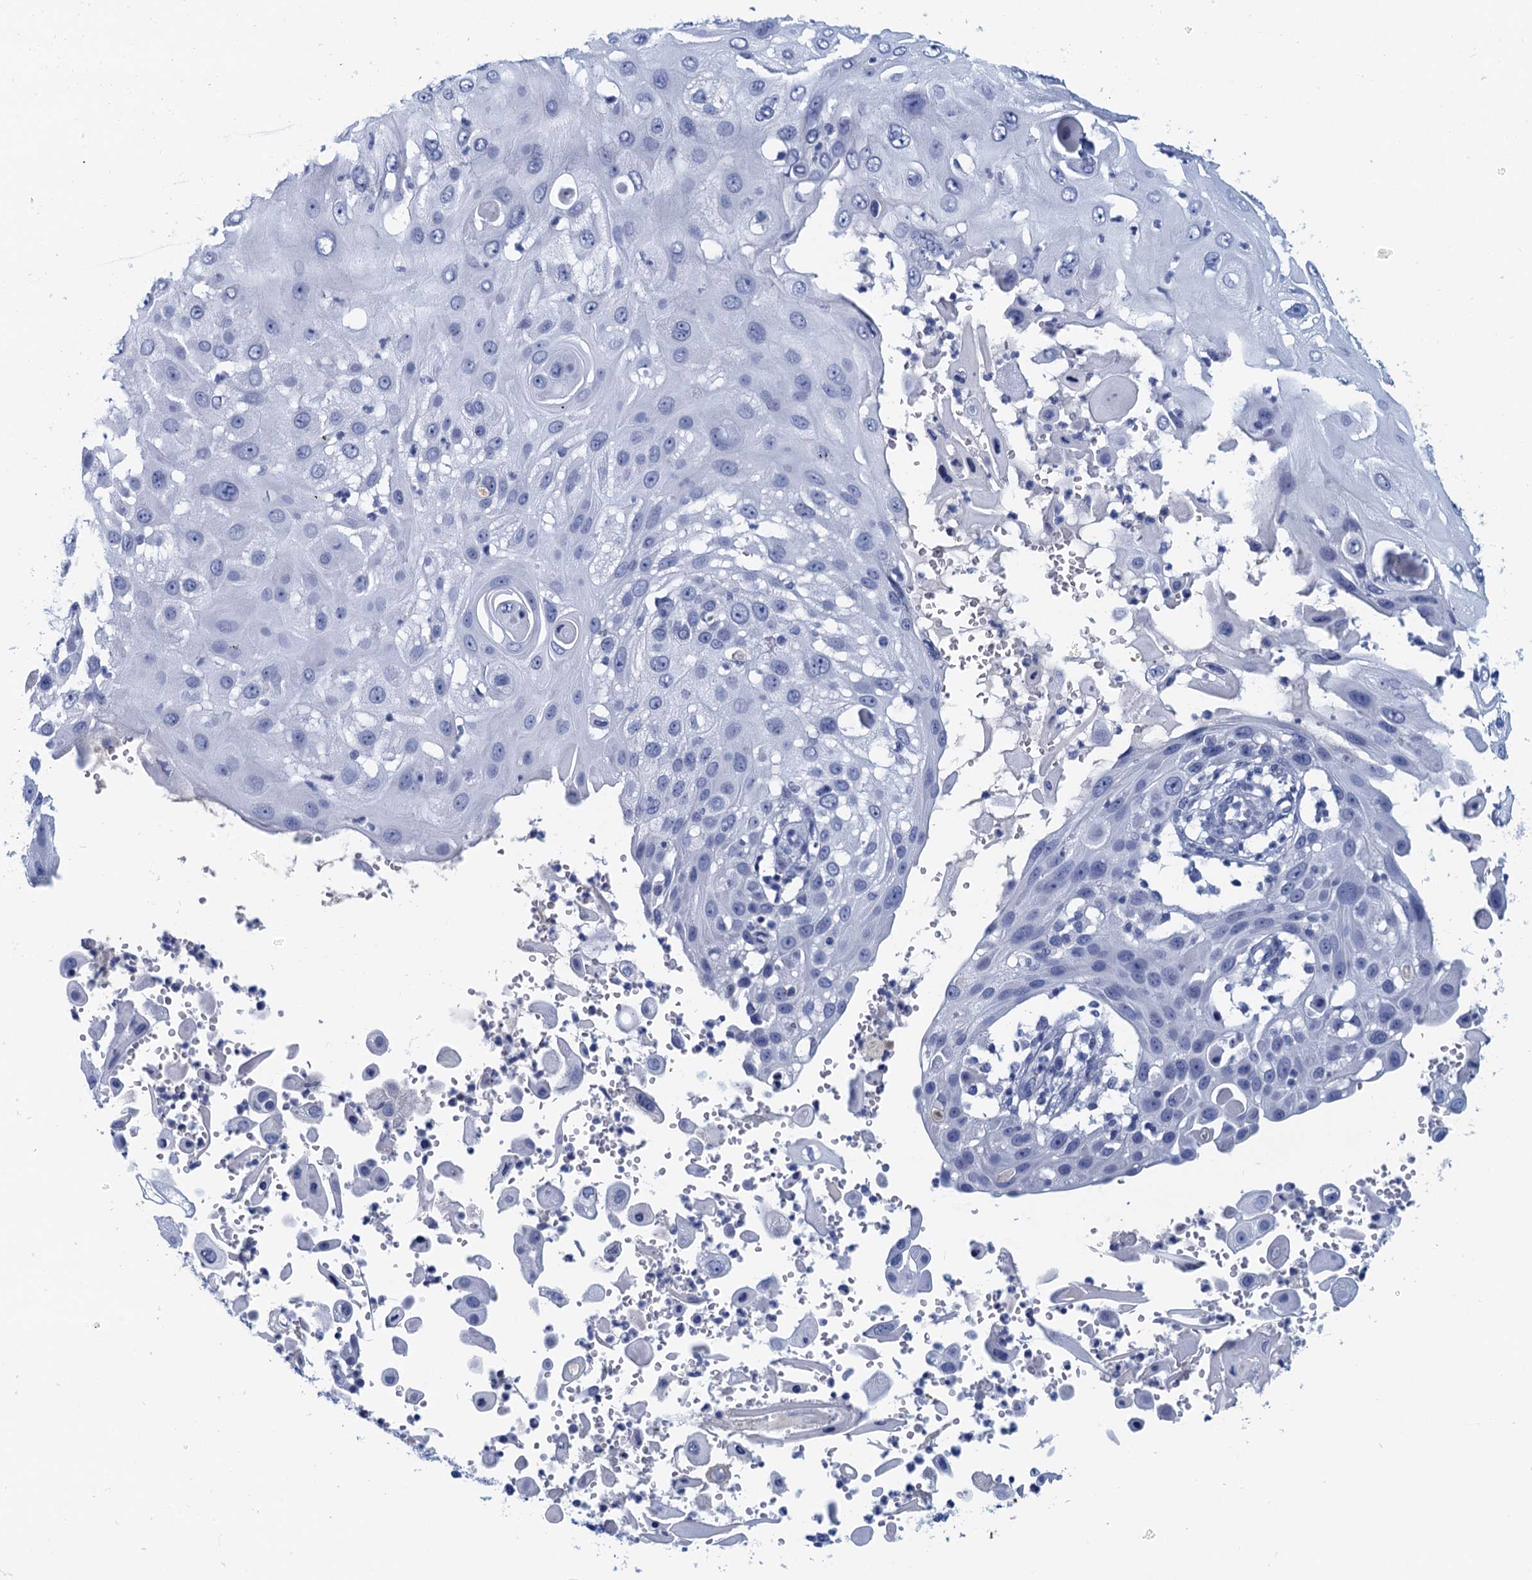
{"staining": {"intensity": "negative", "quantity": "none", "location": "none"}, "tissue": "skin cancer", "cell_type": "Tumor cells", "image_type": "cancer", "snomed": [{"axis": "morphology", "description": "Squamous cell carcinoma, NOS"}, {"axis": "topography", "description": "Skin"}], "caption": "Squamous cell carcinoma (skin) stained for a protein using IHC exhibits no positivity tumor cells.", "gene": "CYP51A1", "patient": {"sex": "female", "age": 44}}